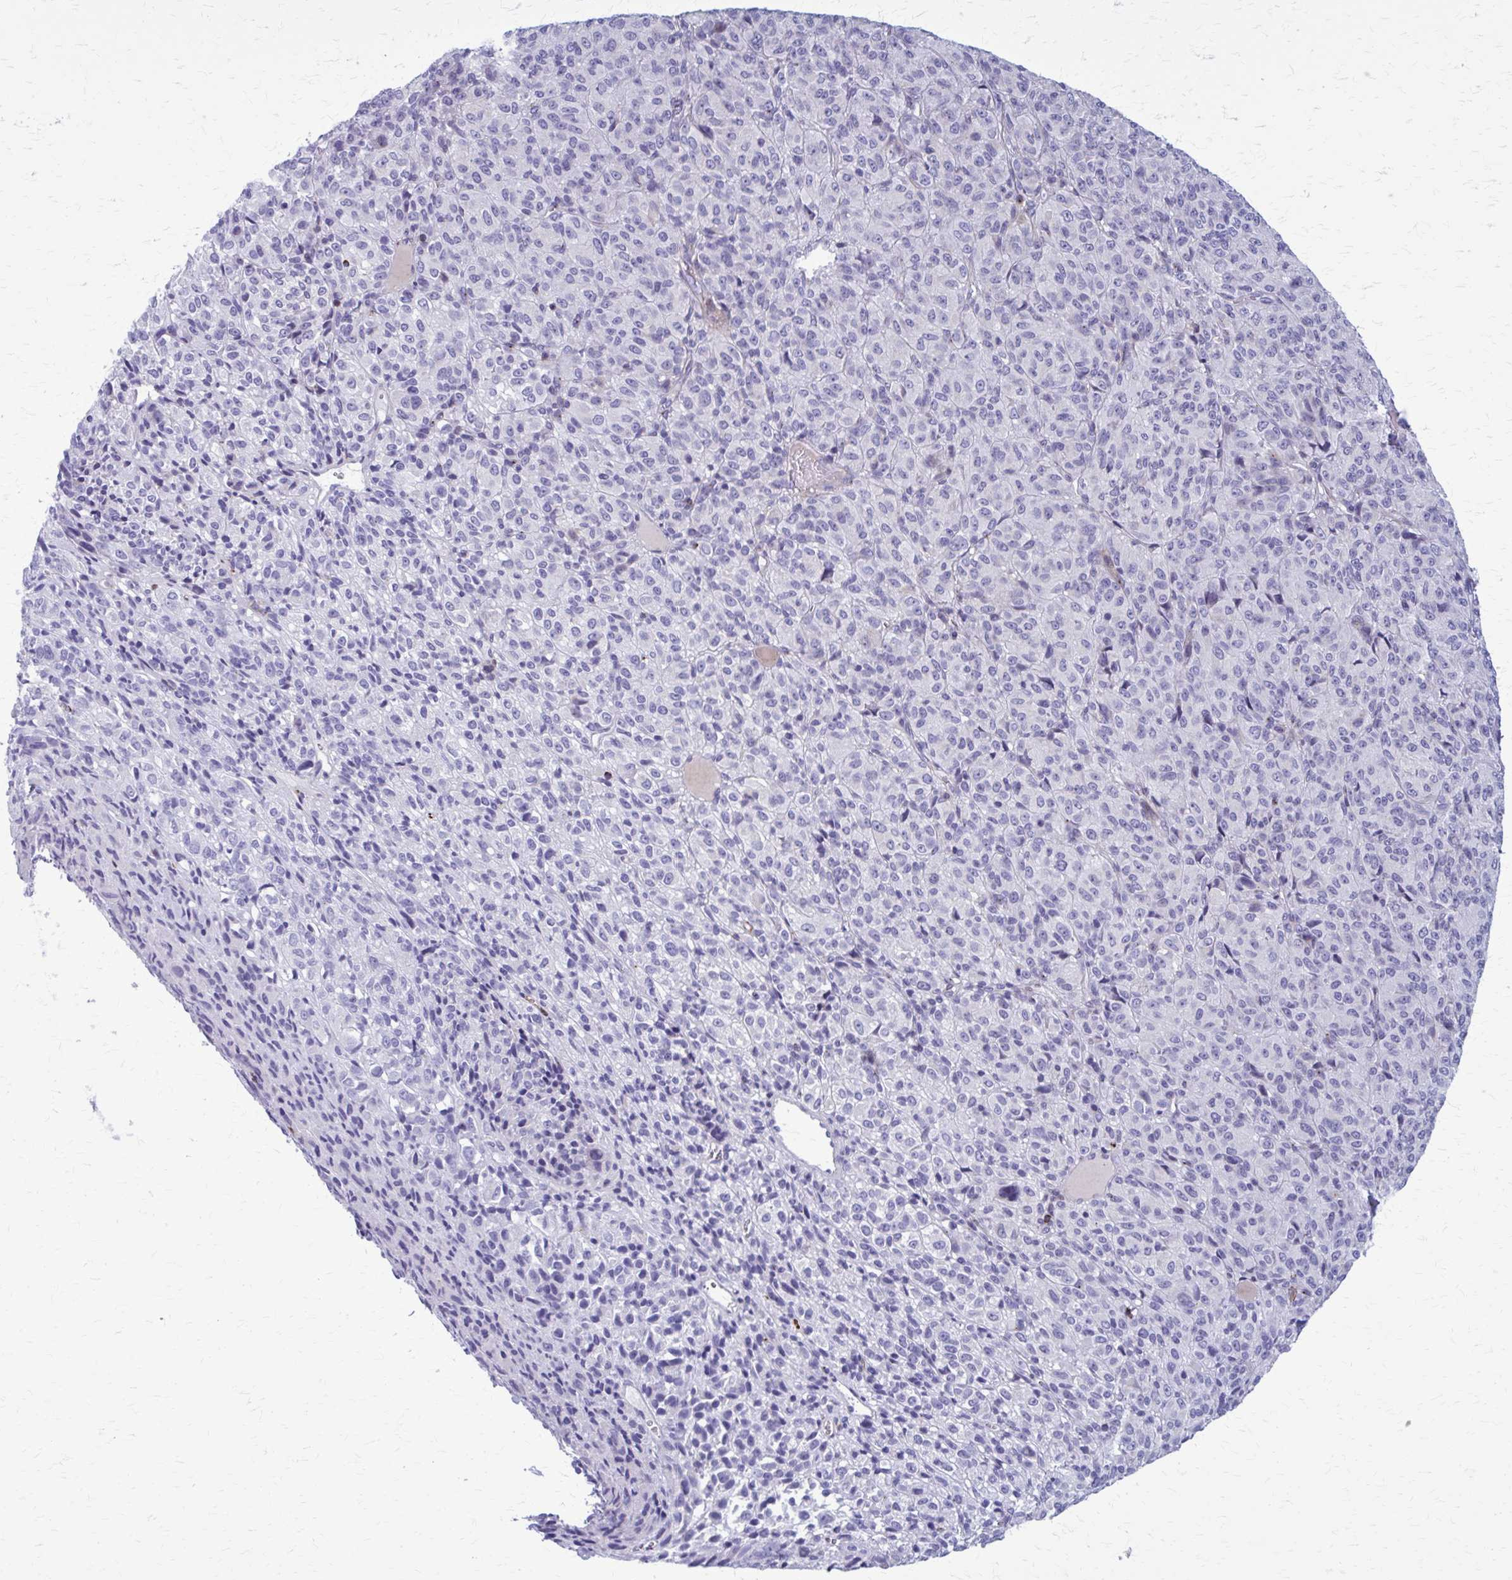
{"staining": {"intensity": "negative", "quantity": "none", "location": "none"}, "tissue": "melanoma", "cell_type": "Tumor cells", "image_type": "cancer", "snomed": [{"axis": "morphology", "description": "Malignant melanoma, Metastatic site"}, {"axis": "topography", "description": "Brain"}], "caption": "DAB immunohistochemical staining of human malignant melanoma (metastatic site) displays no significant positivity in tumor cells. (DAB (3,3'-diaminobenzidine) immunohistochemistry (IHC), high magnification).", "gene": "PEDS1", "patient": {"sex": "female", "age": 56}}